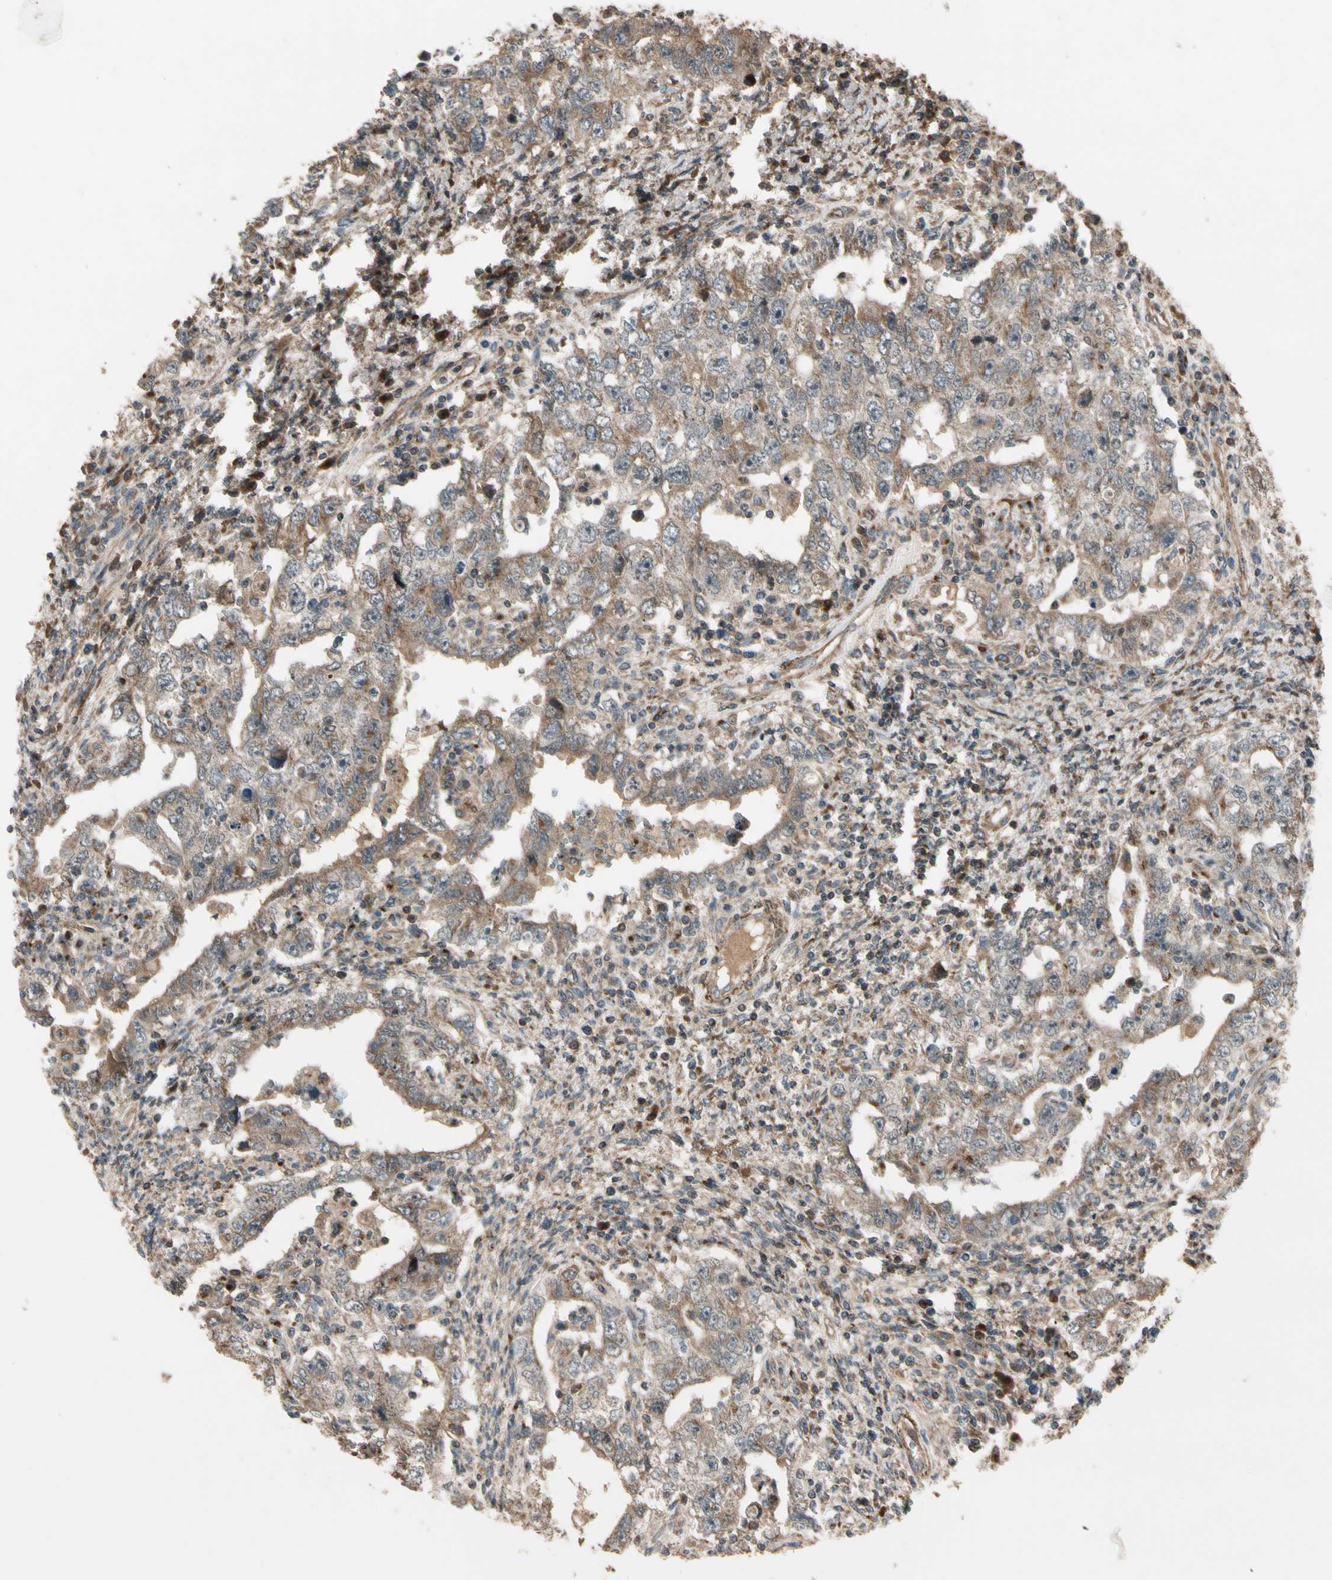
{"staining": {"intensity": "moderate", "quantity": ">75%", "location": "cytoplasmic/membranous"}, "tissue": "testis cancer", "cell_type": "Tumor cells", "image_type": "cancer", "snomed": [{"axis": "morphology", "description": "Carcinoma, Embryonal, NOS"}, {"axis": "topography", "description": "Testis"}], "caption": "Tumor cells show medium levels of moderate cytoplasmic/membranous expression in approximately >75% of cells in human testis embryonal carcinoma.", "gene": "GCK", "patient": {"sex": "male", "age": 26}}